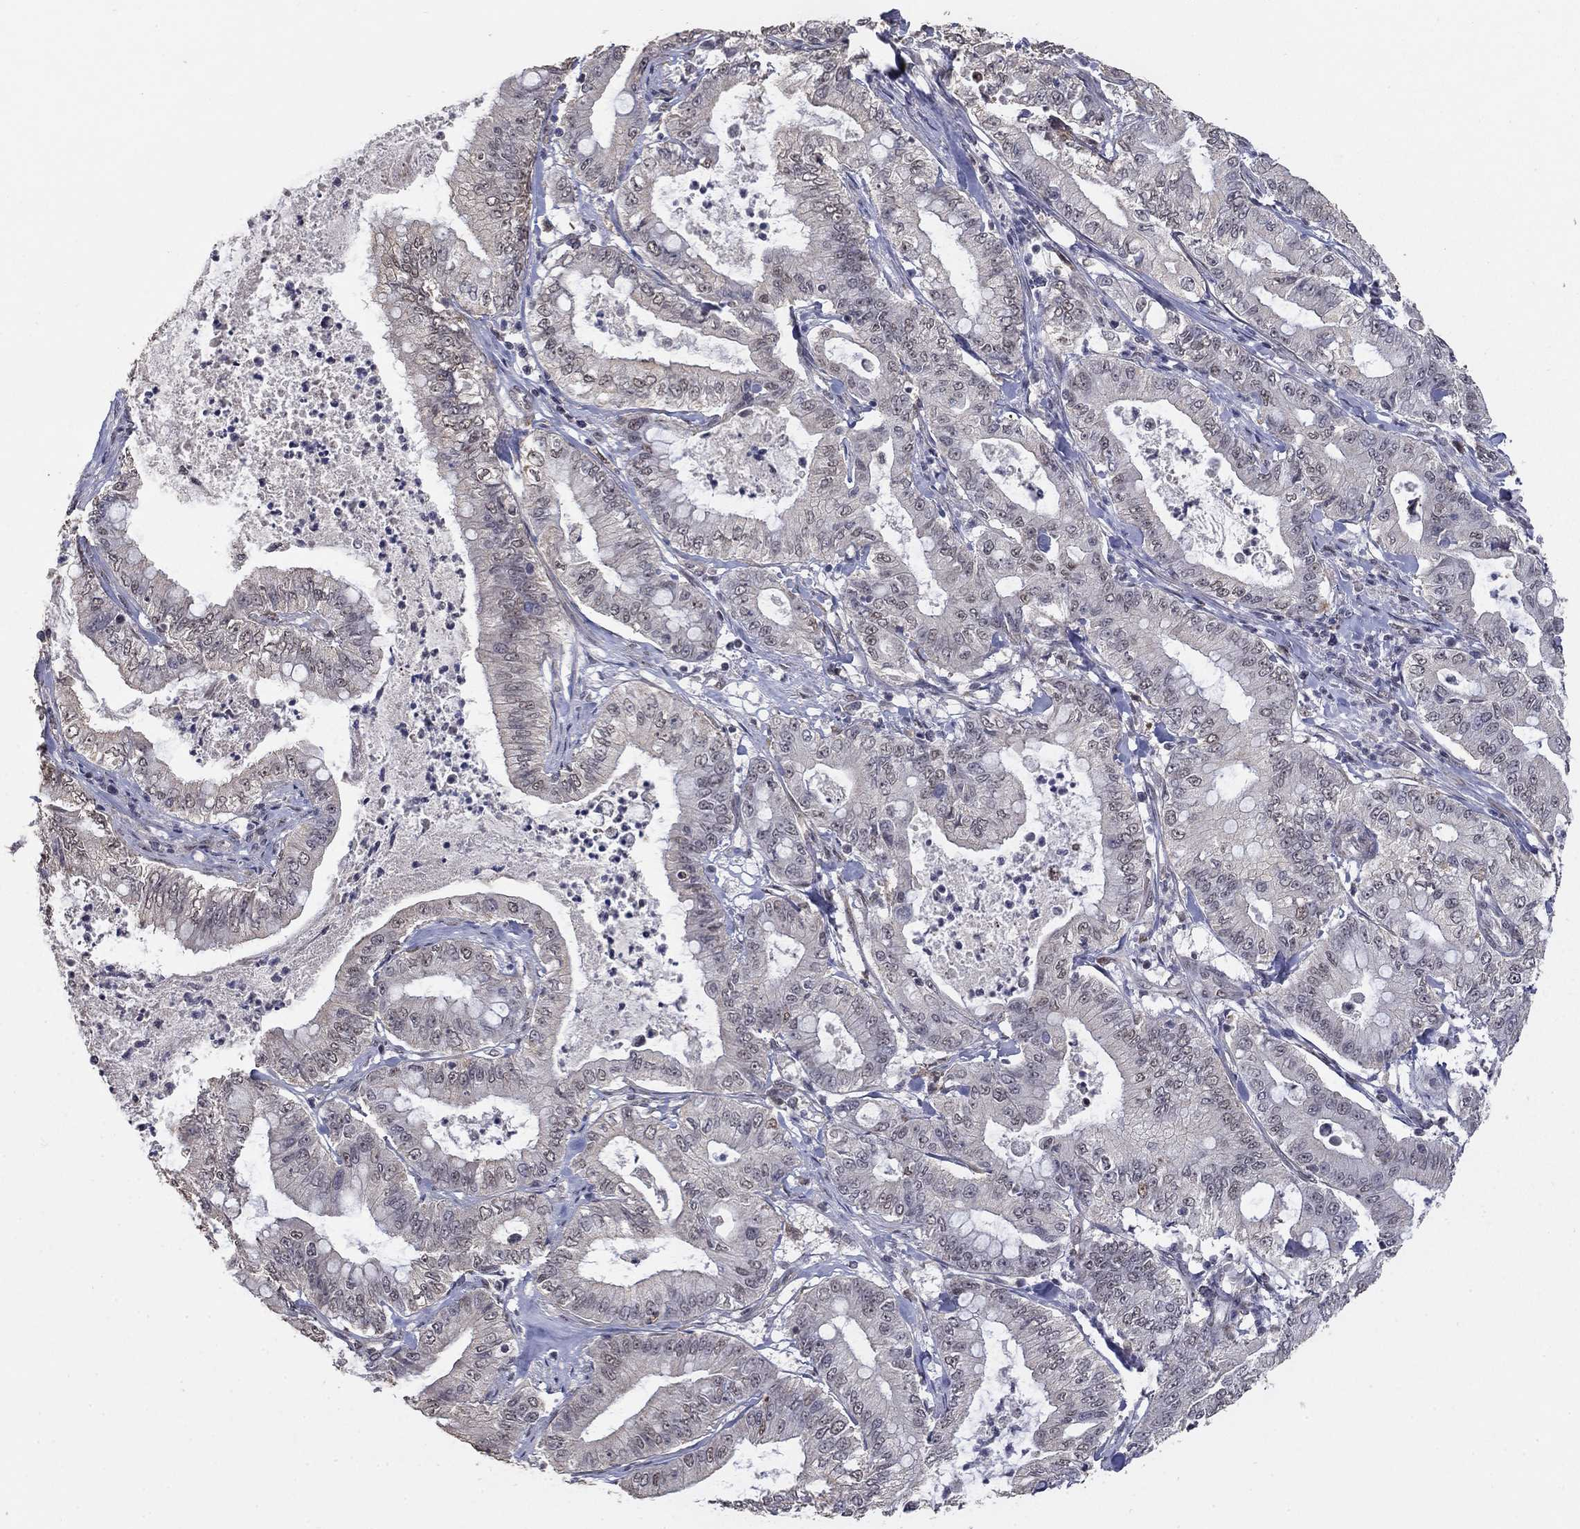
{"staining": {"intensity": "negative", "quantity": "none", "location": "none"}, "tissue": "pancreatic cancer", "cell_type": "Tumor cells", "image_type": "cancer", "snomed": [{"axis": "morphology", "description": "Adenocarcinoma, NOS"}, {"axis": "topography", "description": "Pancreas"}], "caption": "IHC photomicrograph of neoplastic tissue: human adenocarcinoma (pancreatic) stained with DAB demonstrates no significant protein expression in tumor cells. (Stains: DAB (3,3'-diaminobenzidine) immunohistochemistry (IHC) with hematoxylin counter stain, Microscopy: brightfield microscopy at high magnification).", "gene": "GRIA3", "patient": {"sex": "male", "age": 71}}